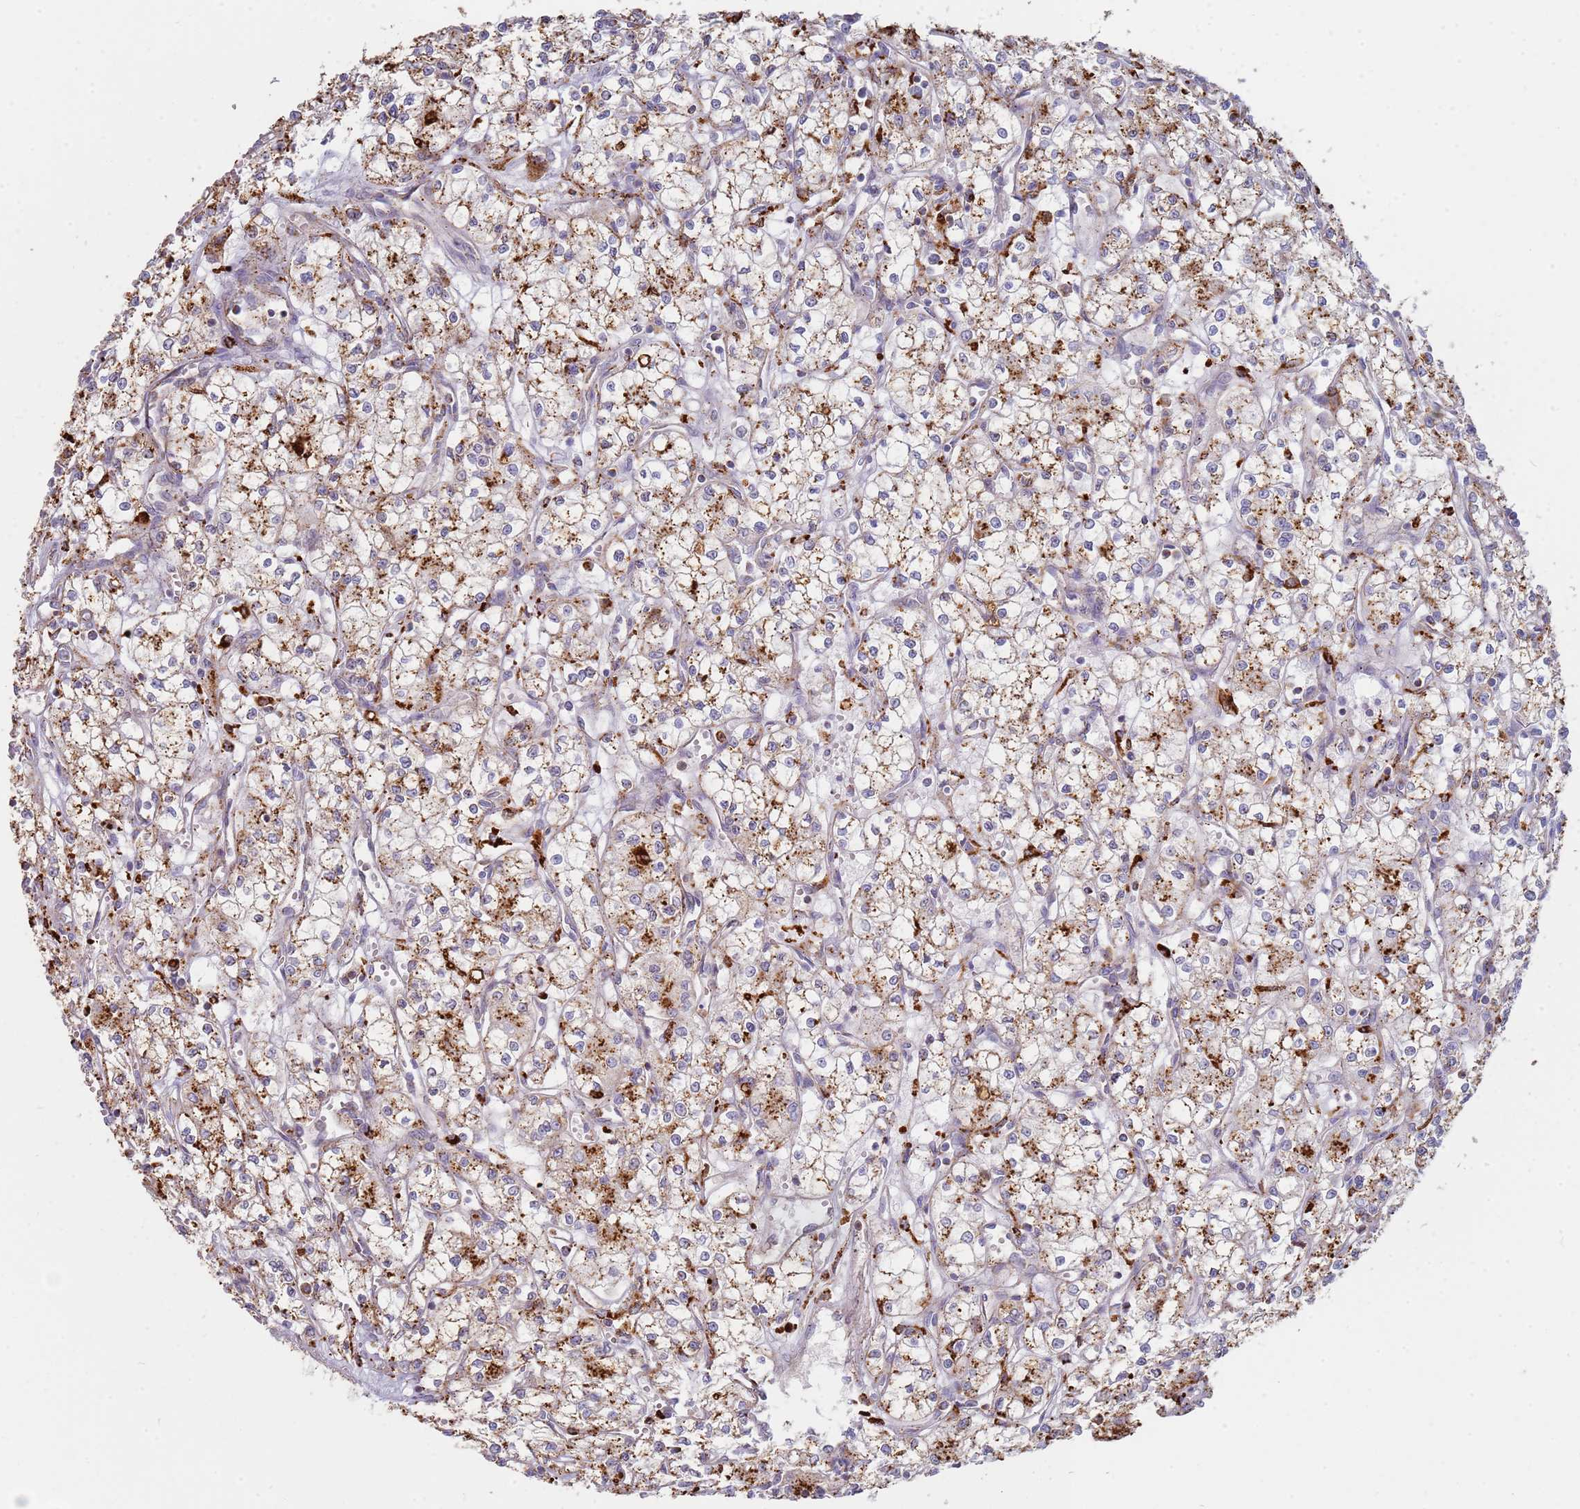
{"staining": {"intensity": "moderate", "quantity": ">75%", "location": "cytoplasmic/membranous"}, "tissue": "renal cancer", "cell_type": "Tumor cells", "image_type": "cancer", "snomed": [{"axis": "morphology", "description": "Adenocarcinoma, NOS"}, {"axis": "topography", "description": "Kidney"}], "caption": "About >75% of tumor cells in renal adenocarcinoma demonstrate moderate cytoplasmic/membranous protein positivity as visualized by brown immunohistochemical staining.", "gene": "TMEM229B", "patient": {"sex": "male", "age": 59}}